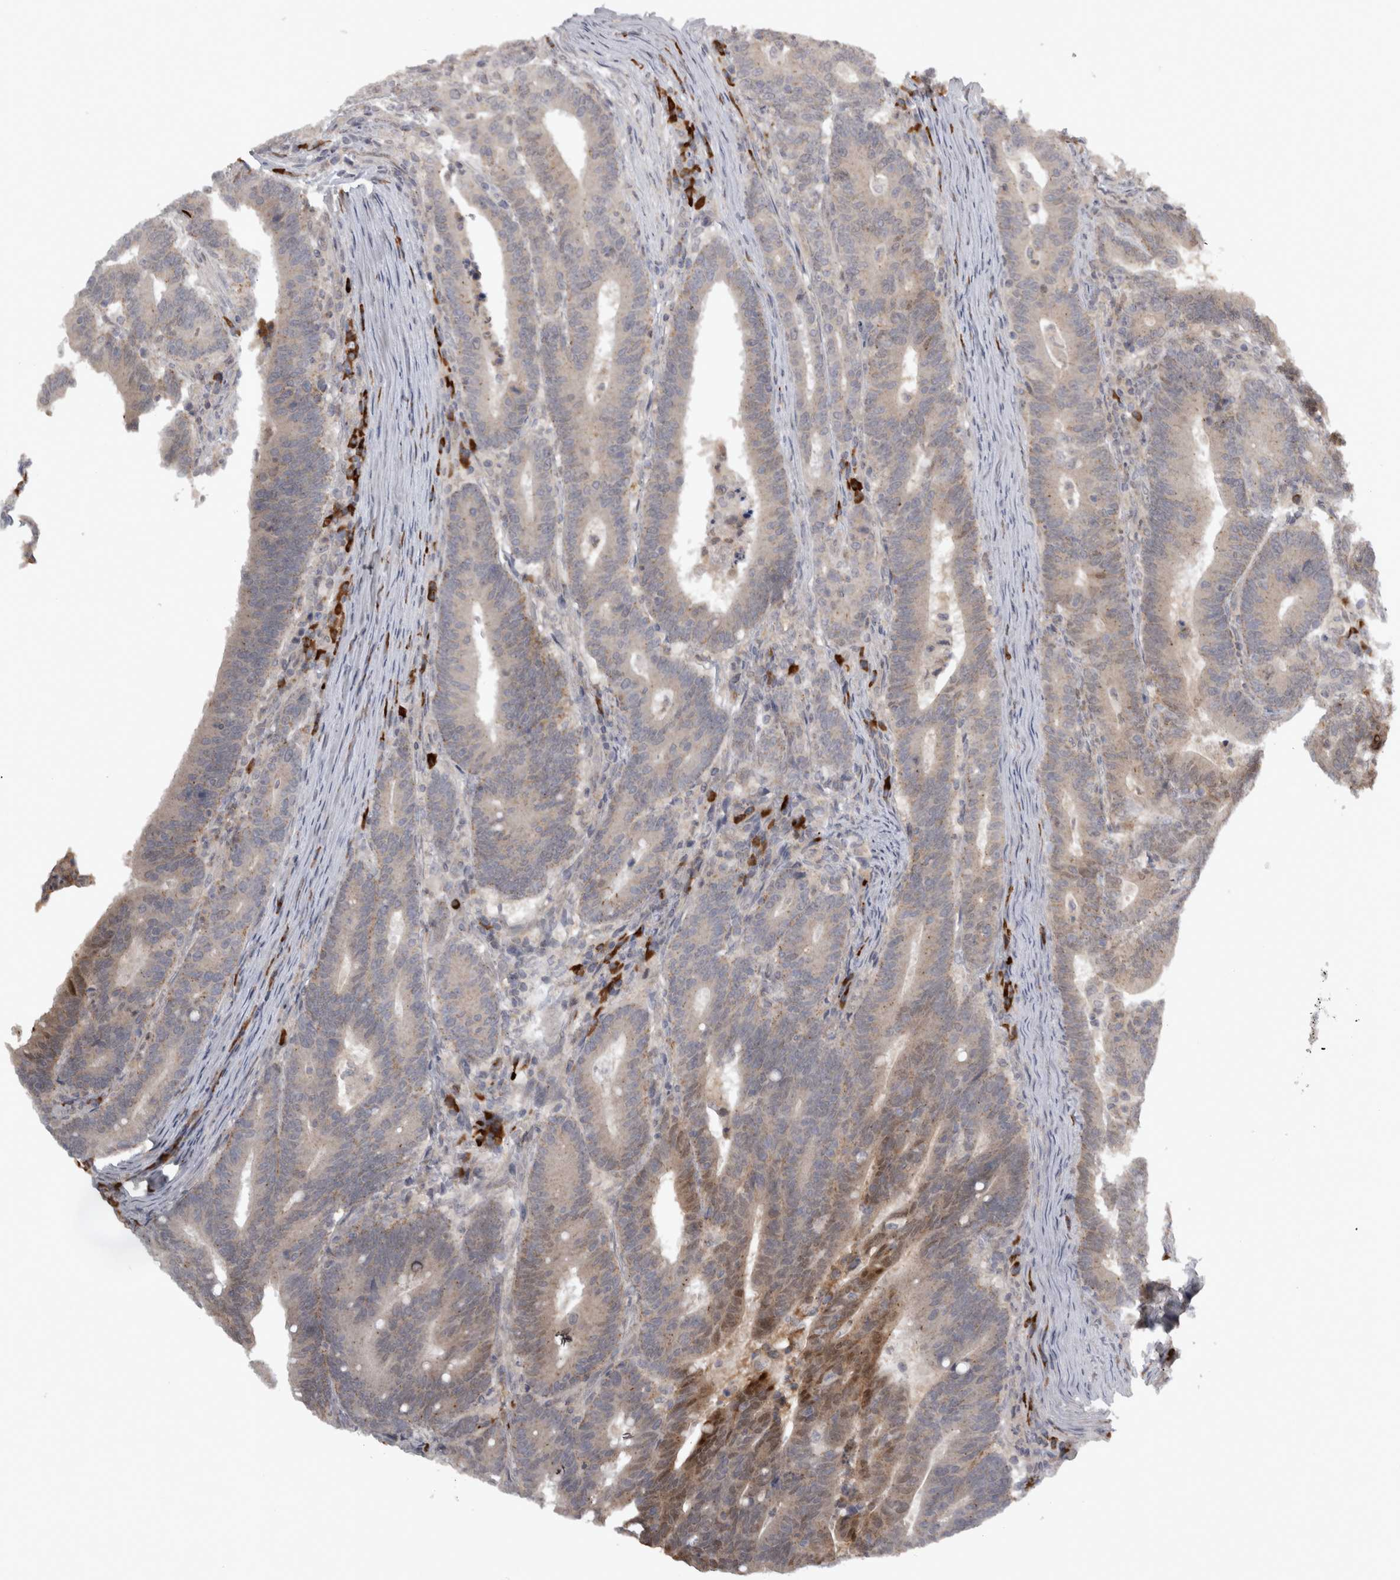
{"staining": {"intensity": "weak", "quantity": "25%-75%", "location": "cytoplasmic/membranous"}, "tissue": "colorectal cancer", "cell_type": "Tumor cells", "image_type": "cancer", "snomed": [{"axis": "morphology", "description": "Adenocarcinoma, NOS"}, {"axis": "topography", "description": "Colon"}], "caption": "Immunohistochemistry histopathology image of neoplastic tissue: colorectal adenocarcinoma stained using IHC exhibits low levels of weak protein expression localized specifically in the cytoplasmic/membranous of tumor cells, appearing as a cytoplasmic/membranous brown color.", "gene": "SLCO5A1", "patient": {"sex": "female", "age": 66}}